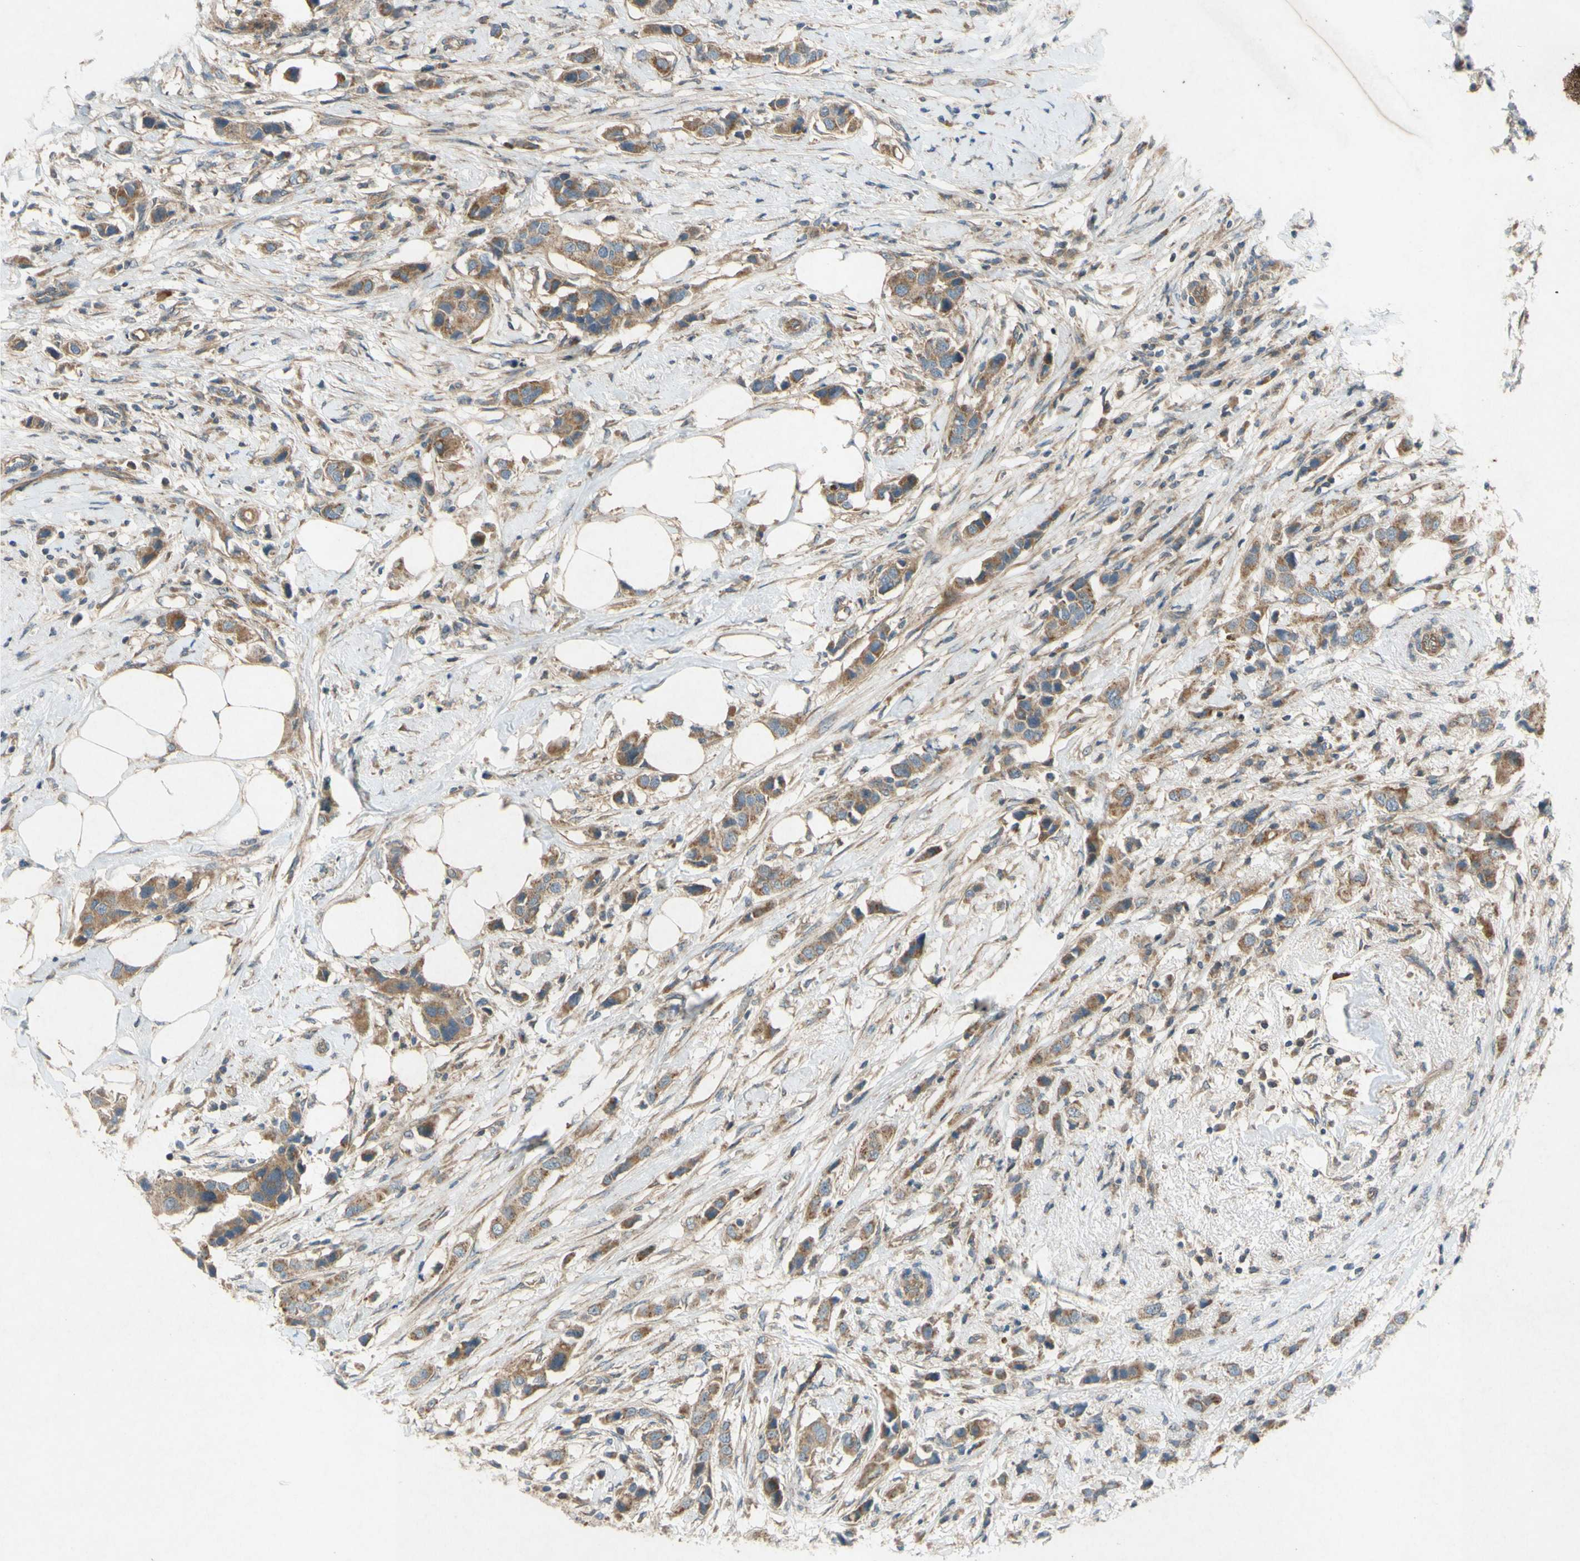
{"staining": {"intensity": "moderate", "quantity": ">75%", "location": "cytoplasmic/membranous"}, "tissue": "breast cancer", "cell_type": "Tumor cells", "image_type": "cancer", "snomed": [{"axis": "morphology", "description": "Normal tissue, NOS"}, {"axis": "morphology", "description": "Duct carcinoma"}, {"axis": "topography", "description": "Breast"}], "caption": "This is an image of IHC staining of infiltrating ductal carcinoma (breast), which shows moderate staining in the cytoplasmic/membranous of tumor cells.", "gene": "TST", "patient": {"sex": "female", "age": 50}}